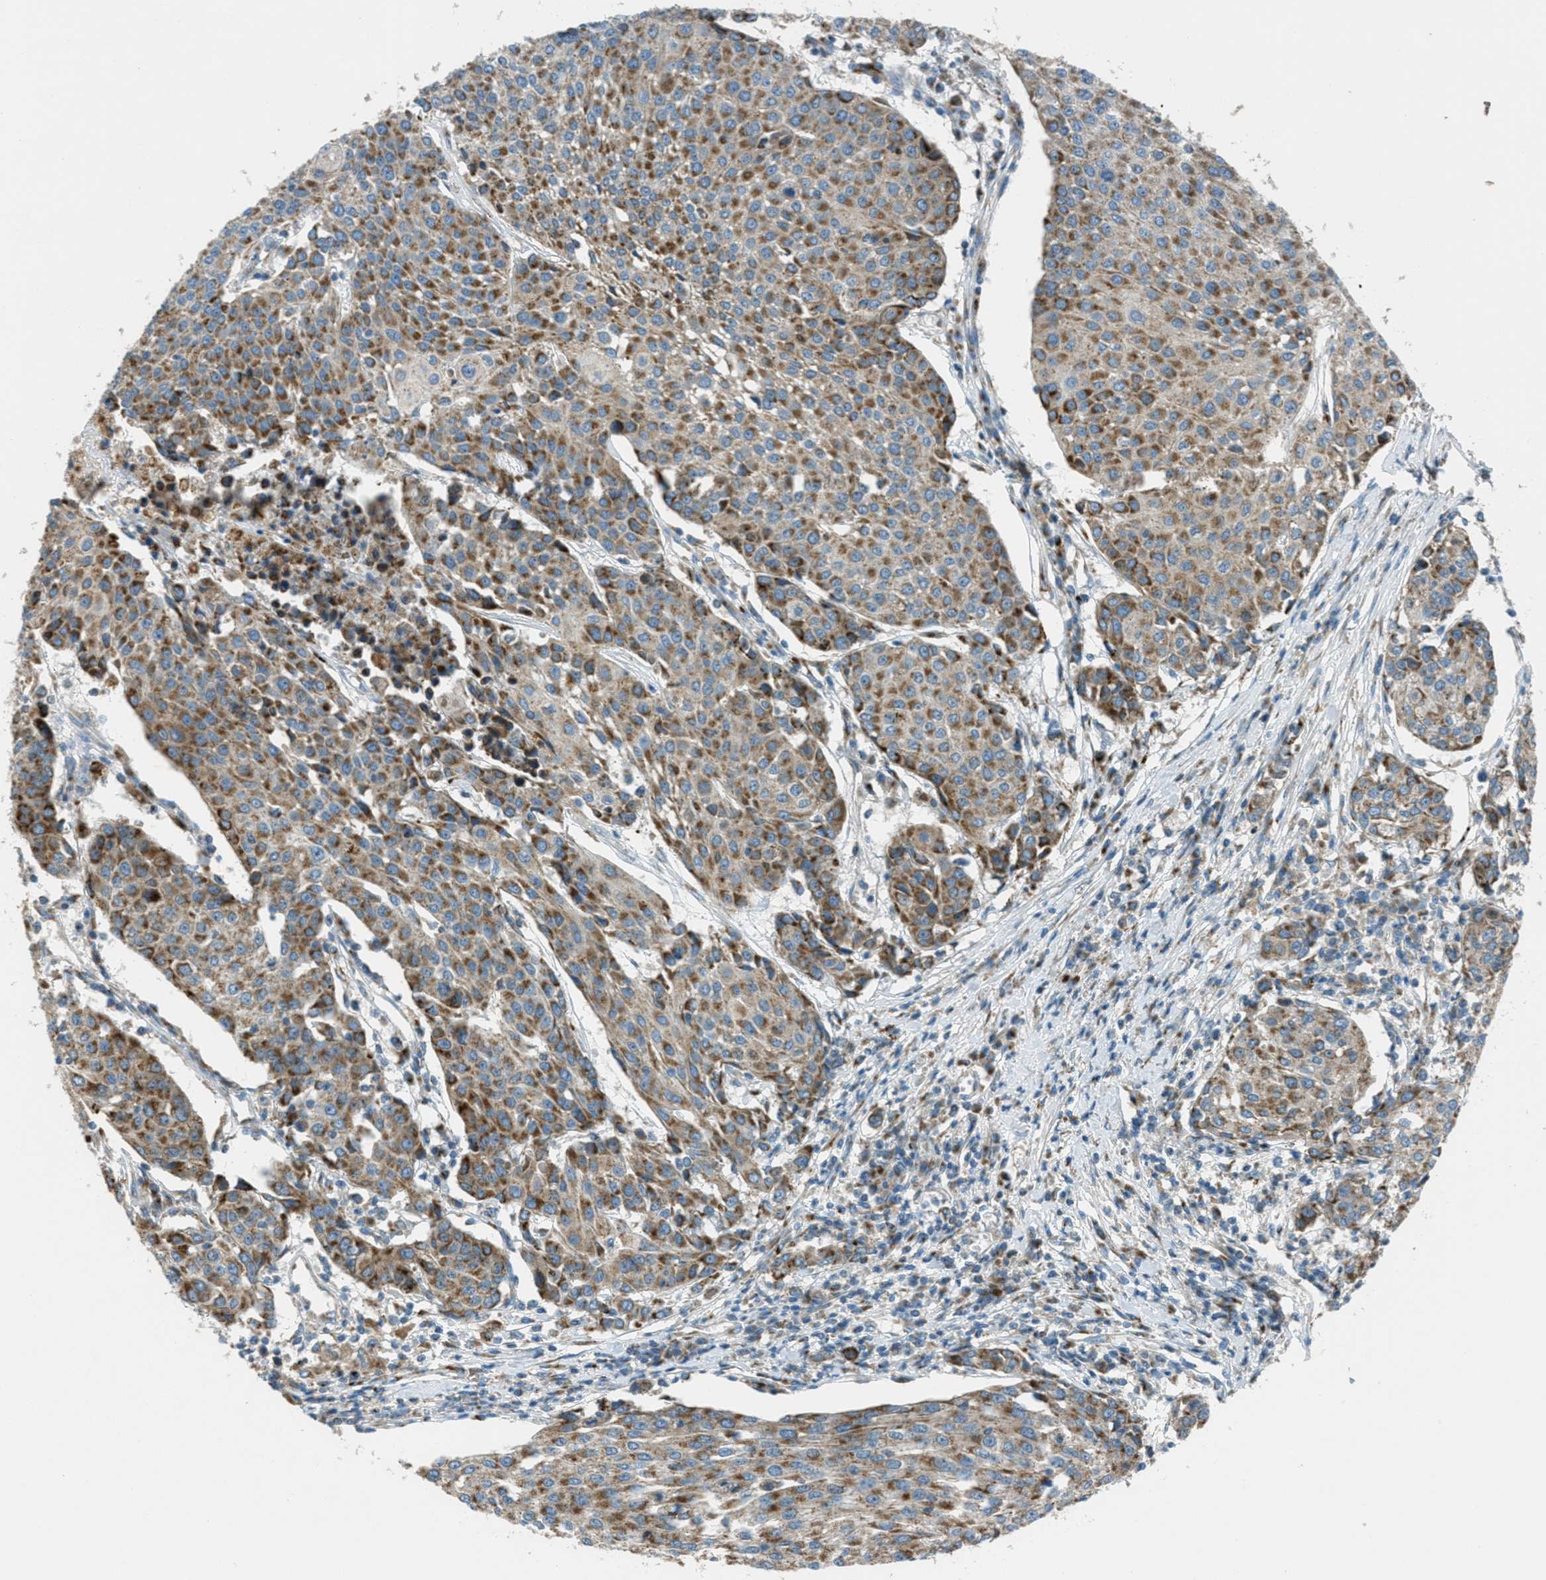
{"staining": {"intensity": "moderate", "quantity": ">75%", "location": "cytoplasmic/membranous"}, "tissue": "urothelial cancer", "cell_type": "Tumor cells", "image_type": "cancer", "snomed": [{"axis": "morphology", "description": "Urothelial carcinoma, High grade"}, {"axis": "topography", "description": "Urinary bladder"}], "caption": "The histopathology image demonstrates immunohistochemical staining of high-grade urothelial carcinoma. There is moderate cytoplasmic/membranous staining is appreciated in approximately >75% of tumor cells. The staining was performed using DAB (3,3'-diaminobenzidine) to visualize the protein expression in brown, while the nuclei were stained in blue with hematoxylin (Magnification: 20x).", "gene": "BCKDK", "patient": {"sex": "female", "age": 85}}